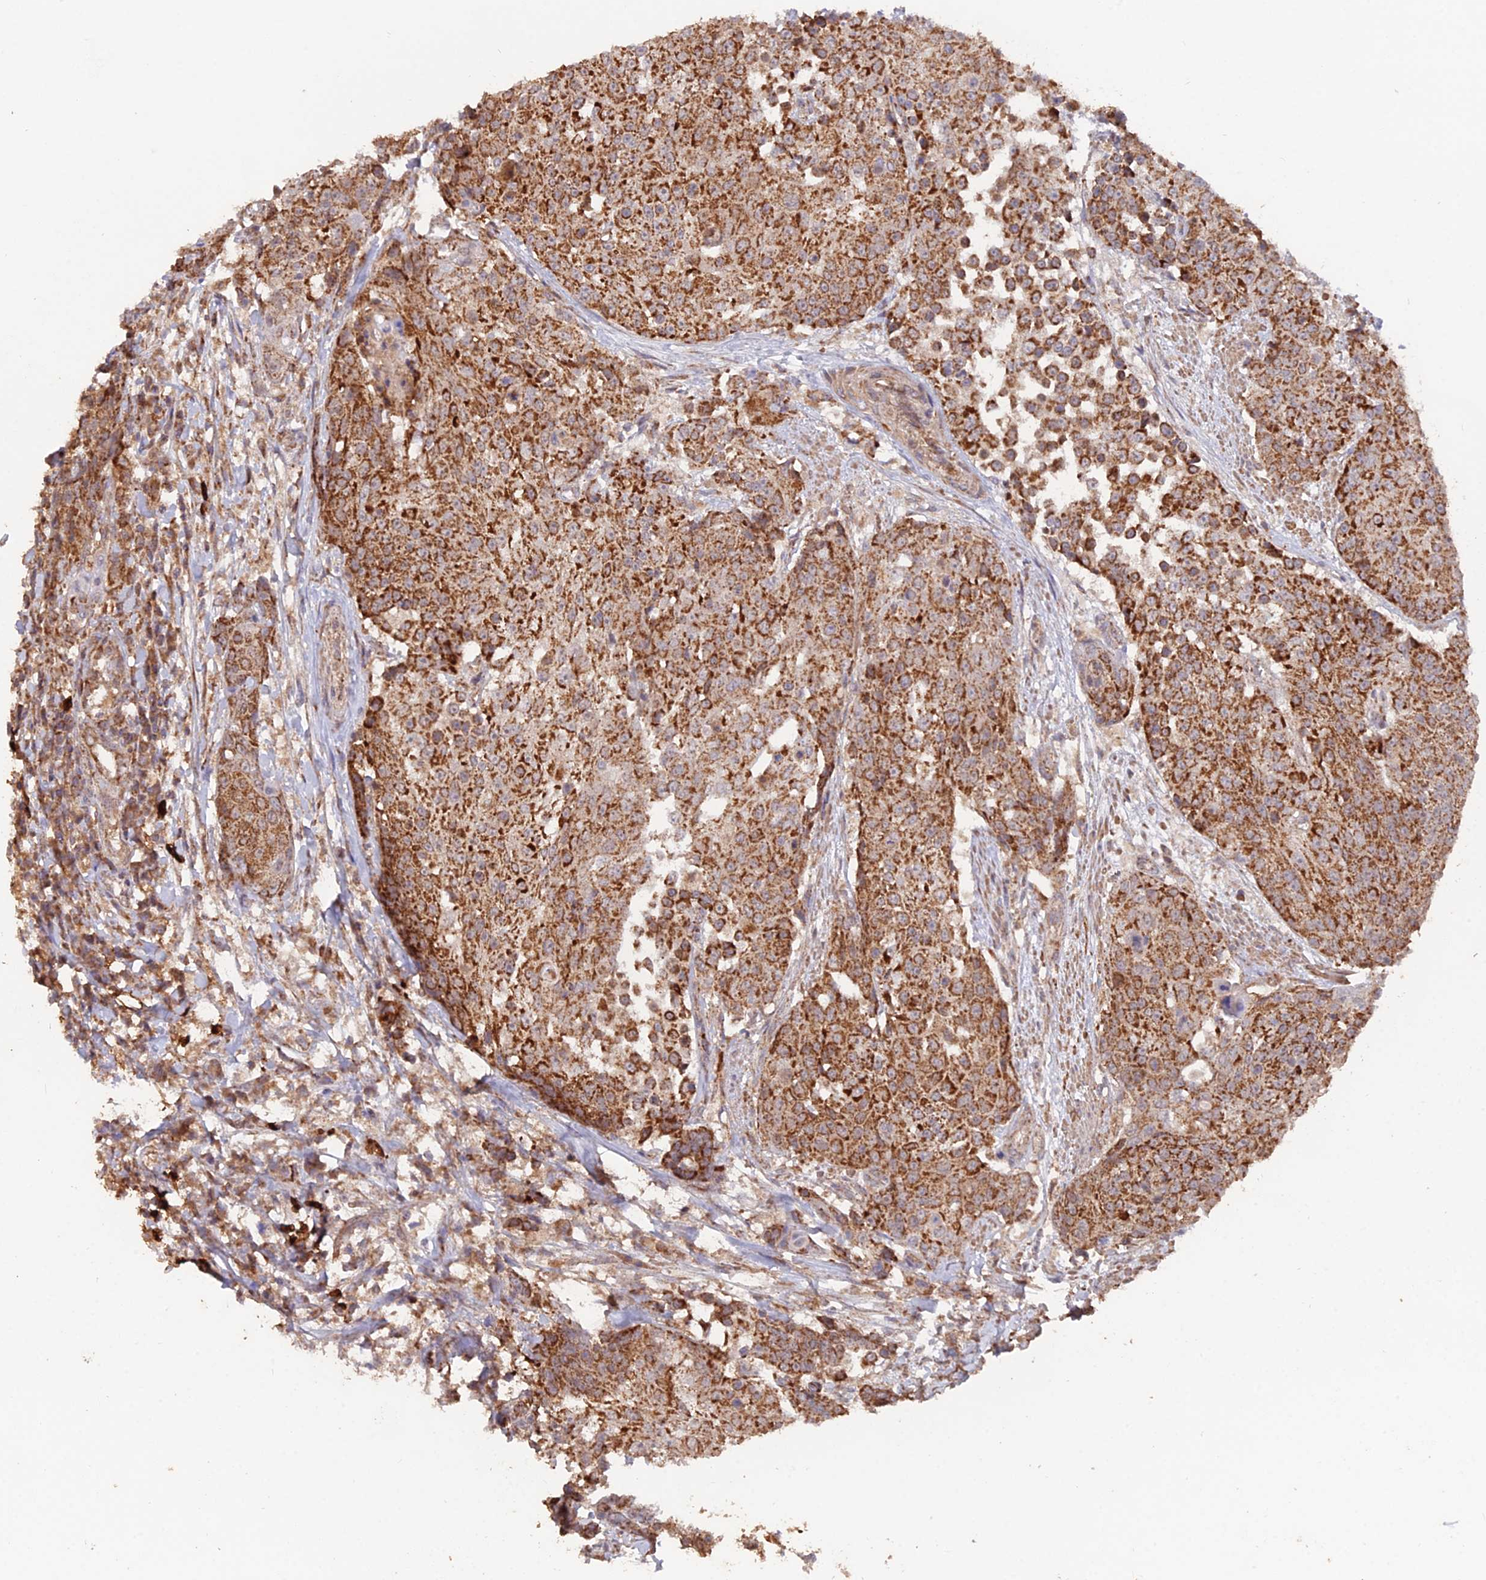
{"staining": {"intensity": "strong", "quantity": ">75%", "location": "cytoplasmic/membranous"}, "tissue": "urothelial cancer", "cell_type": "Tumor cells", "image_type": "cancer", "snomed": [{"axis": "morphology", "description": "Urothelial carcinoma, High grade"}, {"axis": "topography", "description": "Urinary bladder"}], "caption": "The immunohistochemical stain highlights strong cytoplasmic/membranous positivity in tumor cells of high-grade urothelial carcinoma tissue. (IHC, brightfield microscopy, high magnification).", "gene": "IFT22", "patient": {"sex": "female", "age": 63}}